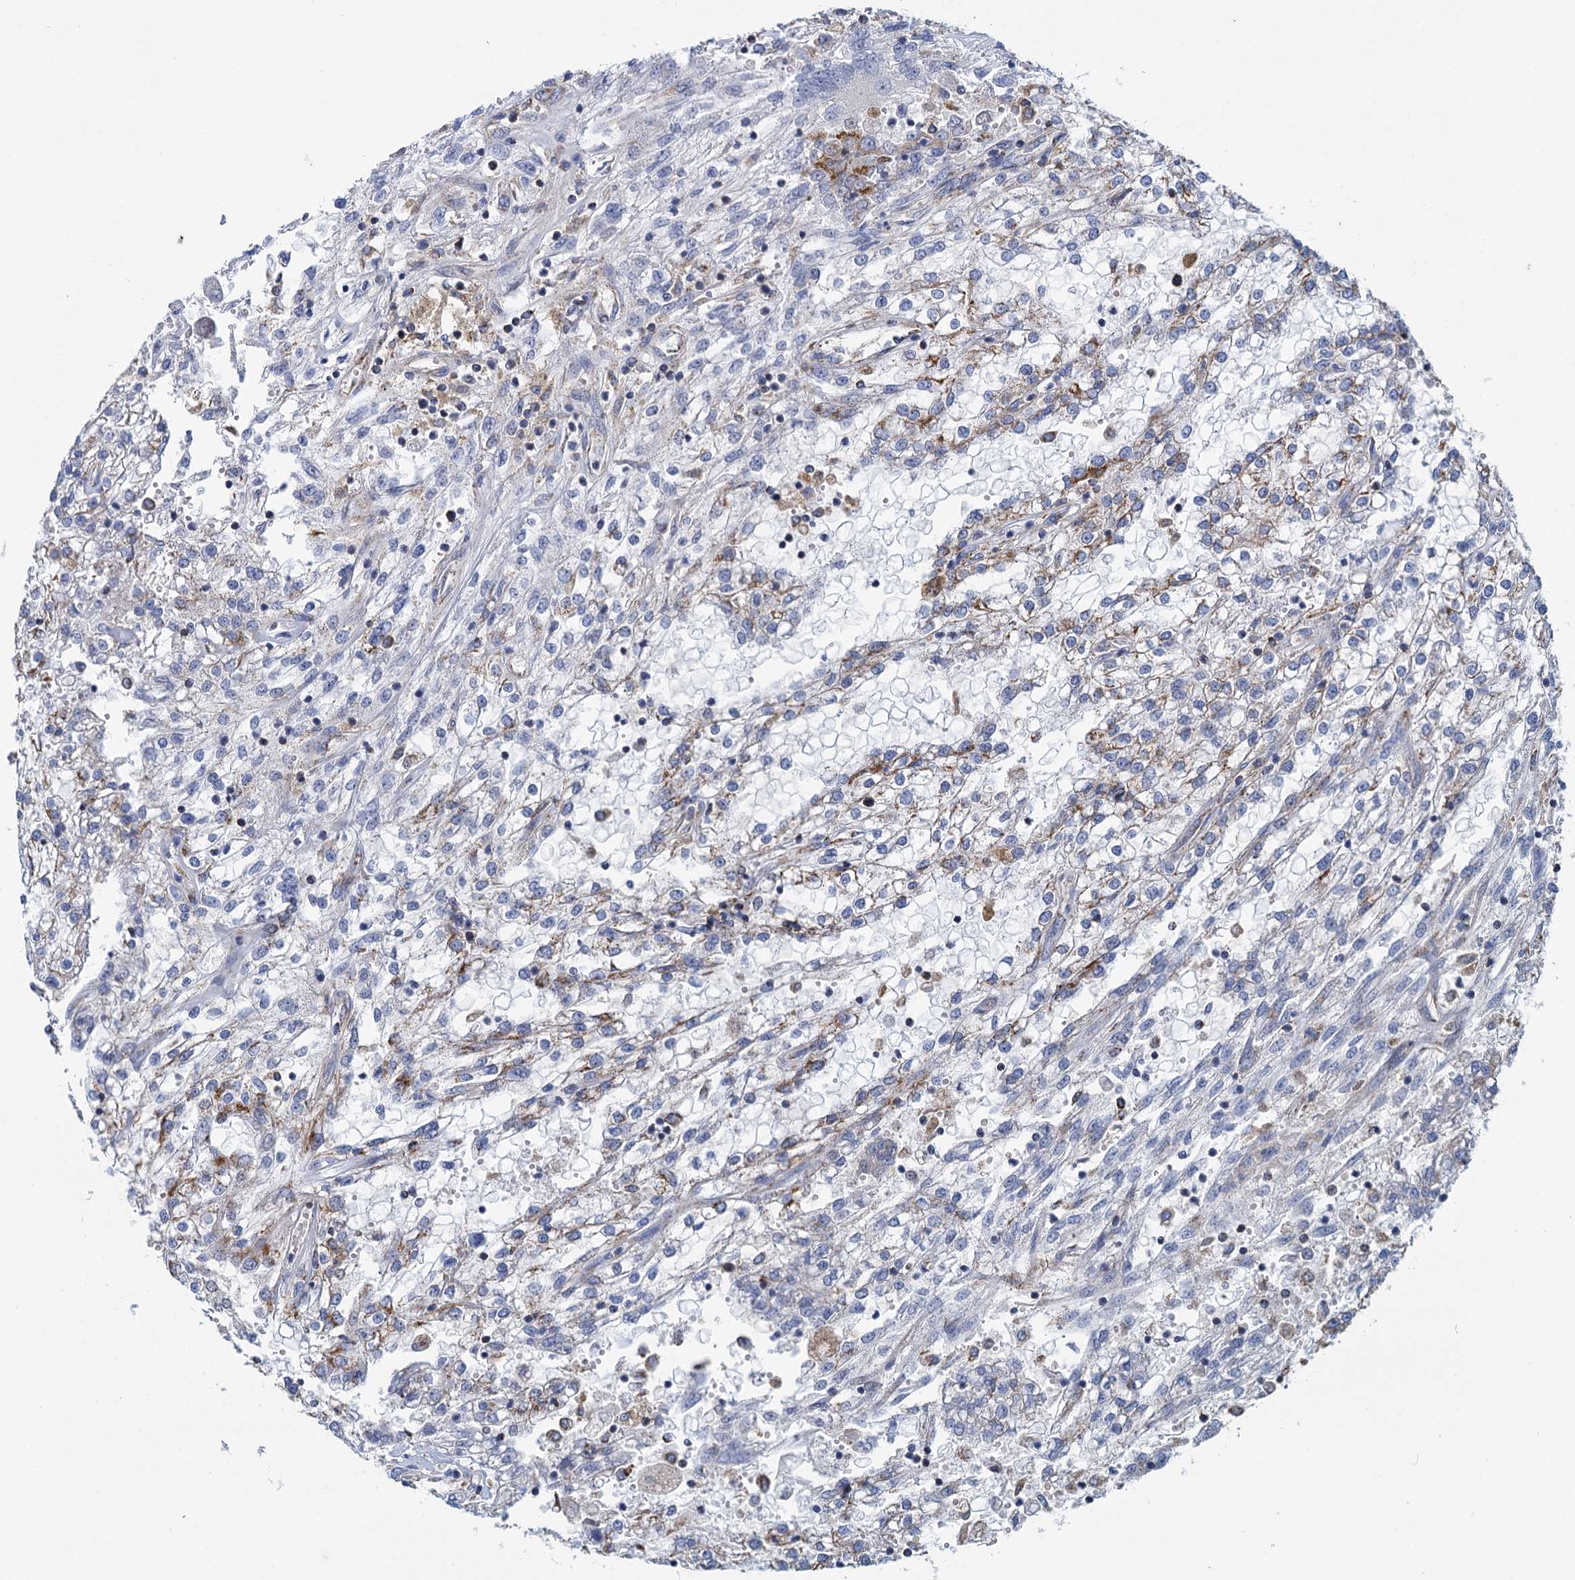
{"staining": {"intensity": "moderate", "quantity": "<25%", "location": "cytoplasmic/membranous"}, "tissue": "renal cancer", "cell_type": "Tumor cells", "image_type": "cancer", "snomed": [{"axis": "morphology", "description": "Adenocarcinoma, NOS"}, {"axis": "topography", "description": "Kidney"}], "caption": "The immunohistochemical stain highlights moderate cytoplasmic/membranous expression in tumor cells of adenocarcinoma (renal) tissue.", "gene": "CCP110", "patient": {"sex": "female", "age": 52}}